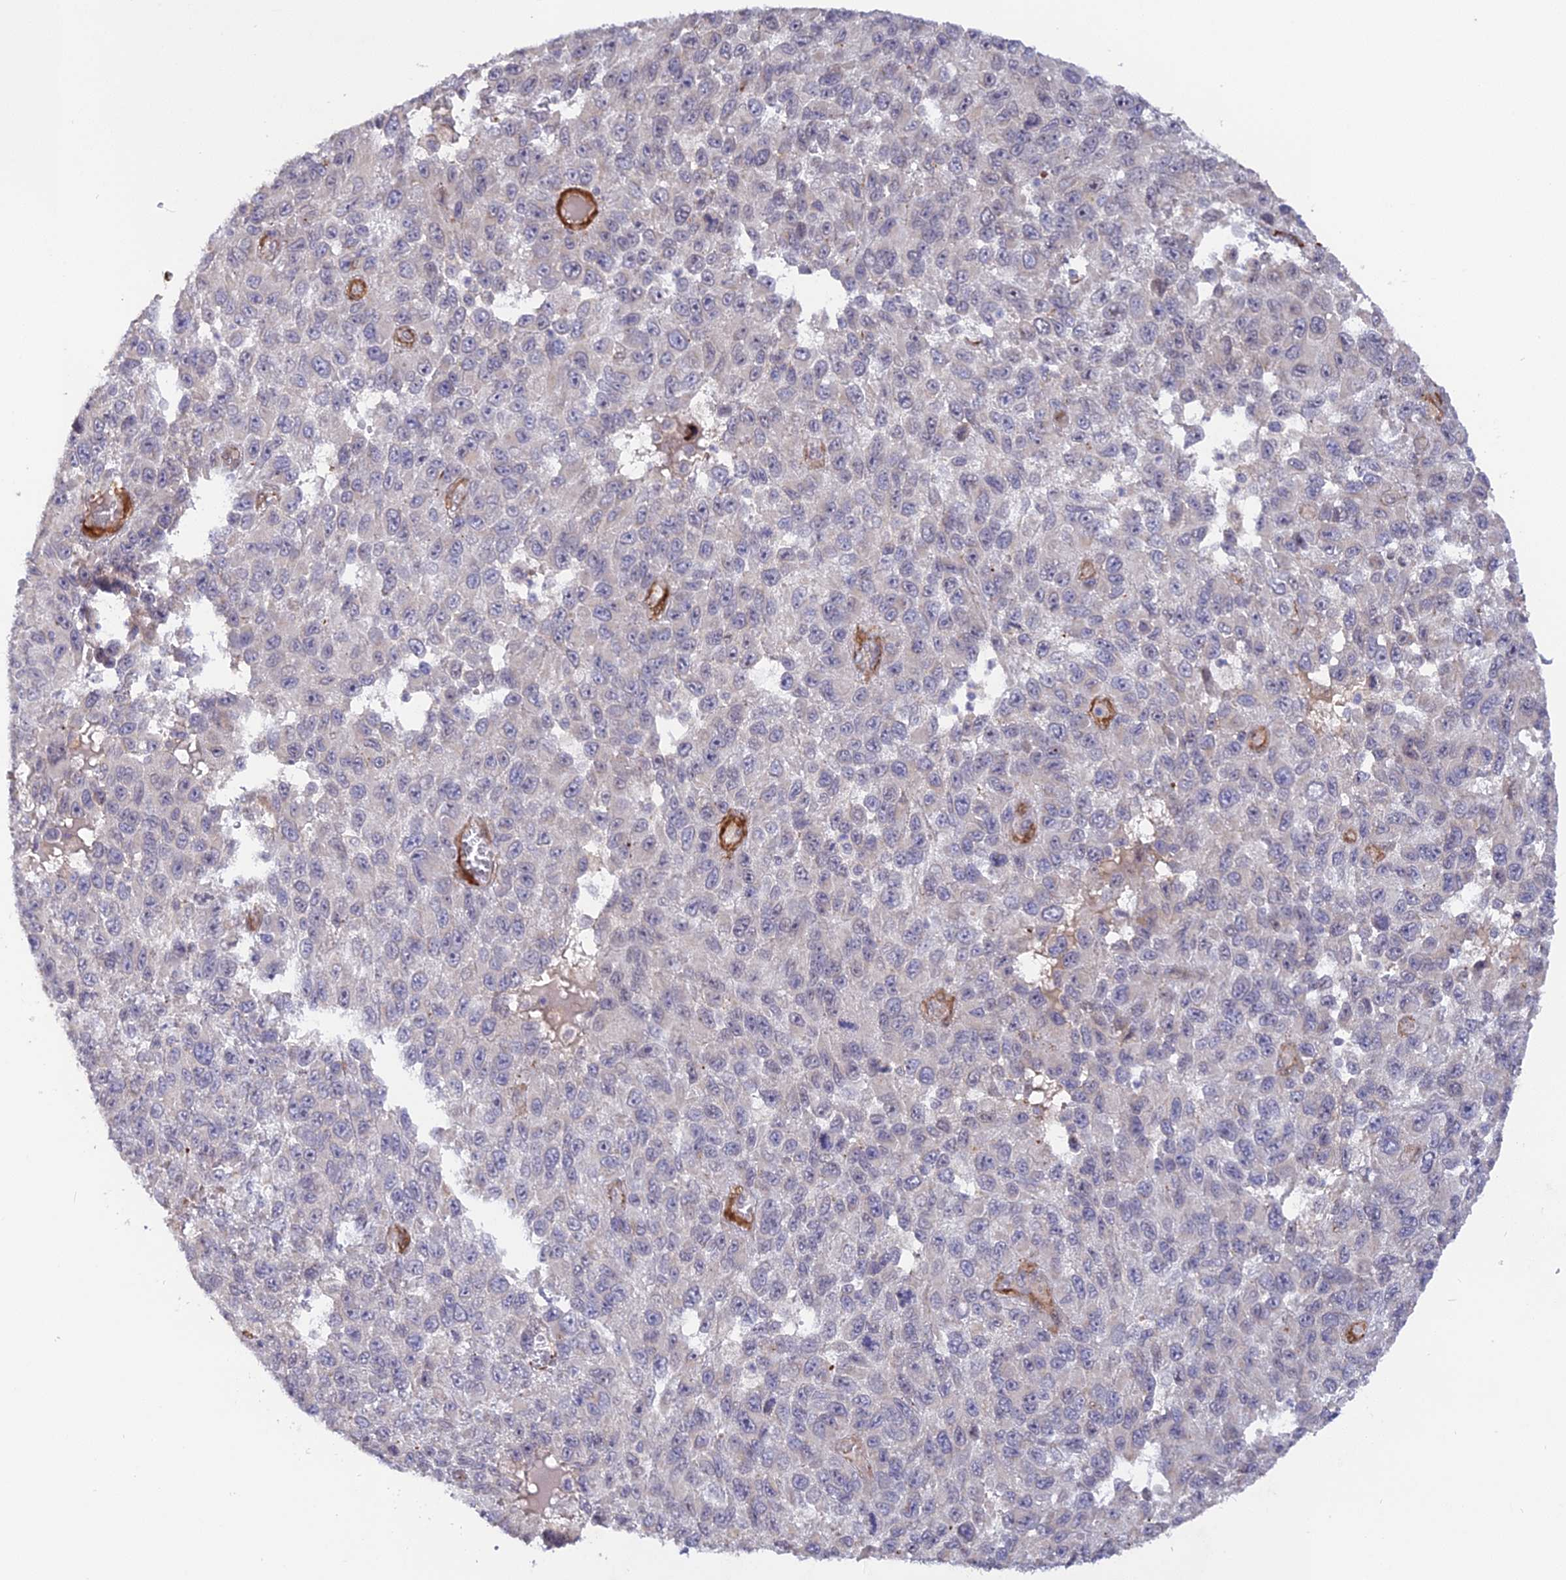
{"staining": {"intensity": "negative", "quantity": "none", "location": "none"}, "tissue": "melanoma", "cell_type": "Tumor cells", "image_type": "cancer", "snomed": [{"axis": "morphology", "description": "Normal tissue, NOS"}, {"axis": "morphology", "description": "Malignant melanoma, NOS"}, {"axis": "topography", "description": "Skin"}], "caption": "Immunohistochemistry image of malignant melanoma stained for a protein (brown), which demonstrates no staining in tumor cells.", "gene": "CCDC154", "patient": {"sex": "female", "age": 96}}